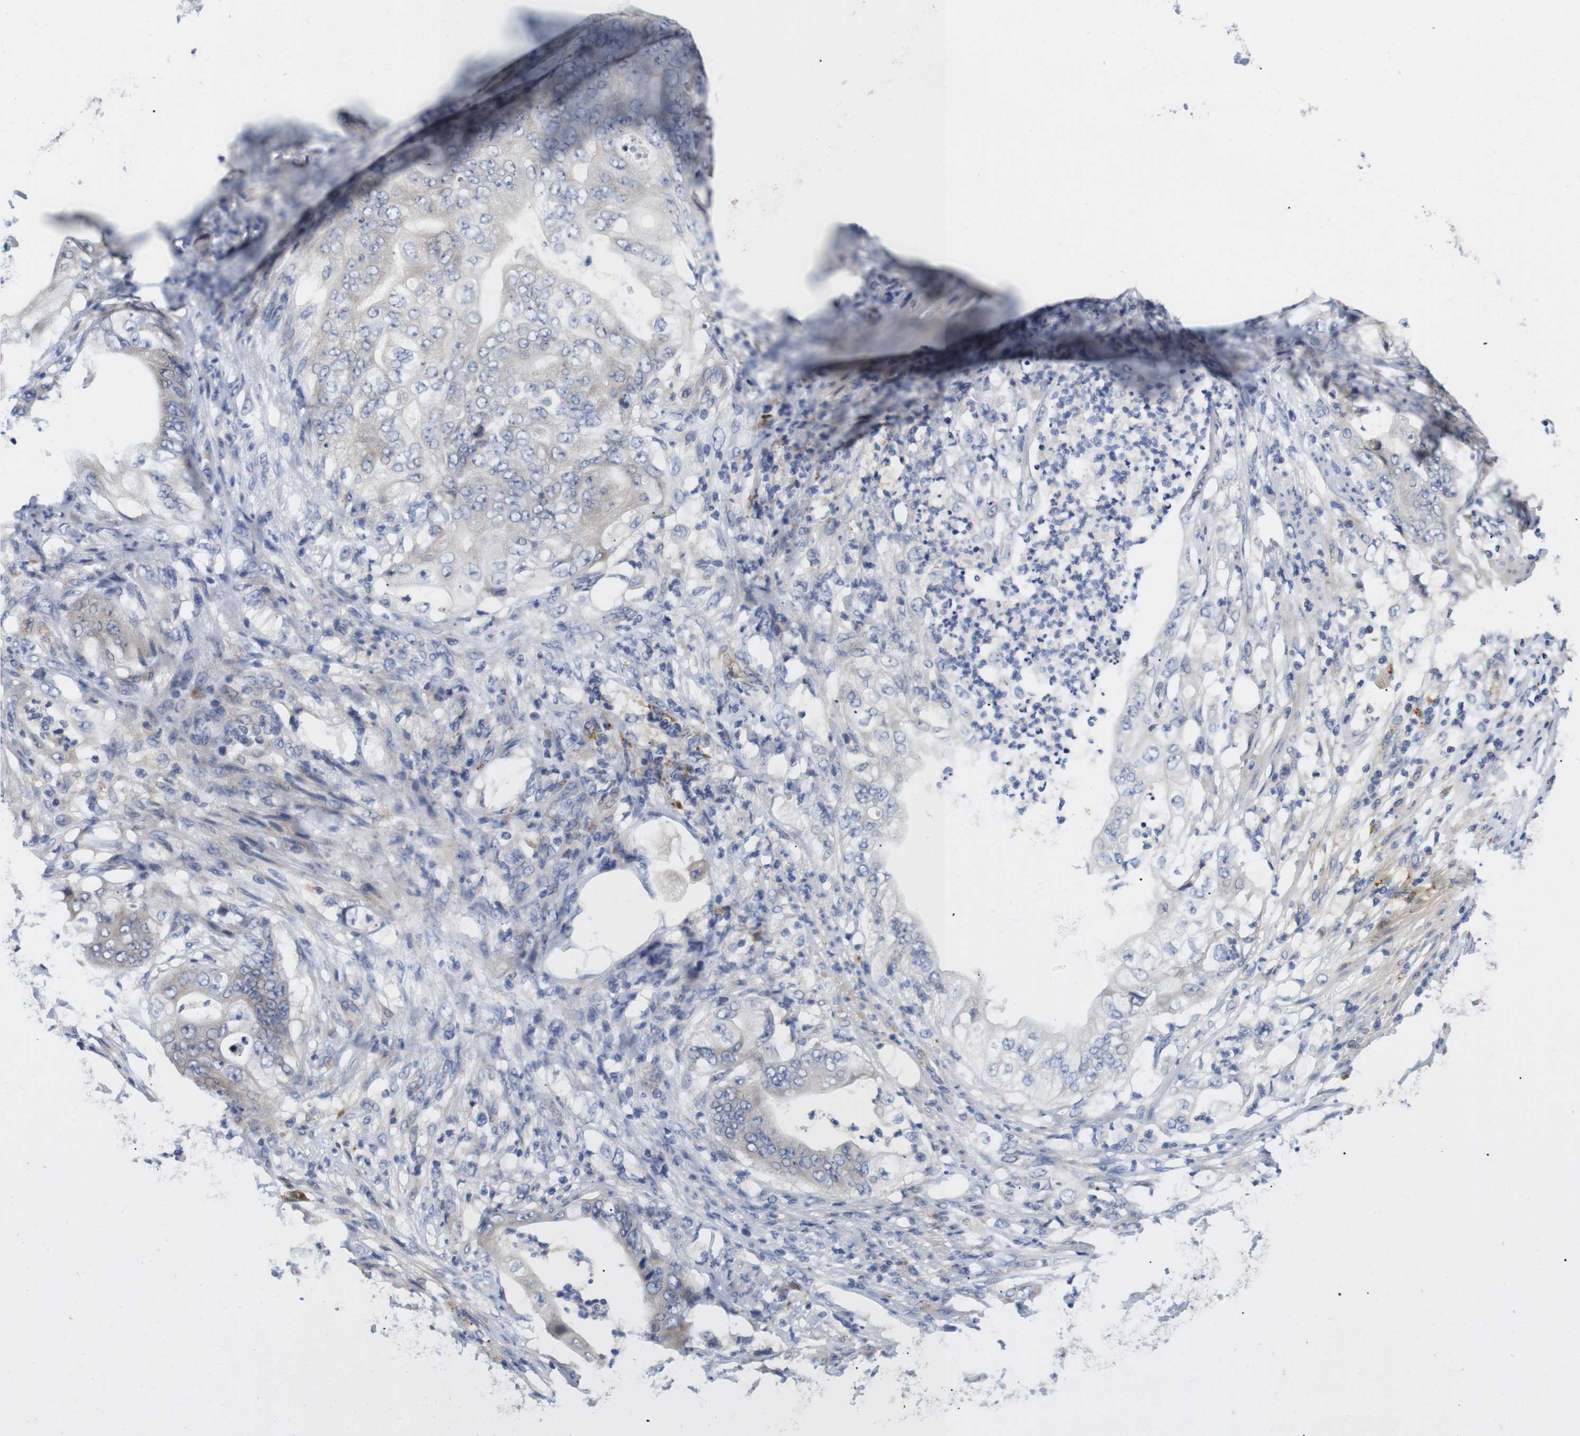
{"staining": {"intensity": "weak", "quantity": "<25%", "location": "cytoplasmic/membranous"}, "tissue": "stomach cancer", "cell_type": "Tumor cells", "image_type": "cancer", "snomed": [{"axis": "morphology", "description": "Adenocarcinoma, NOS"}, {"axis": "topography", "description": "Stomach"}], "caption": "Tumor cells are negative for brown protein staining in stomach cancer (adenocarcinoma).", "gene": "SPRY3", "patient": {"sex": "female", "age": 73}}